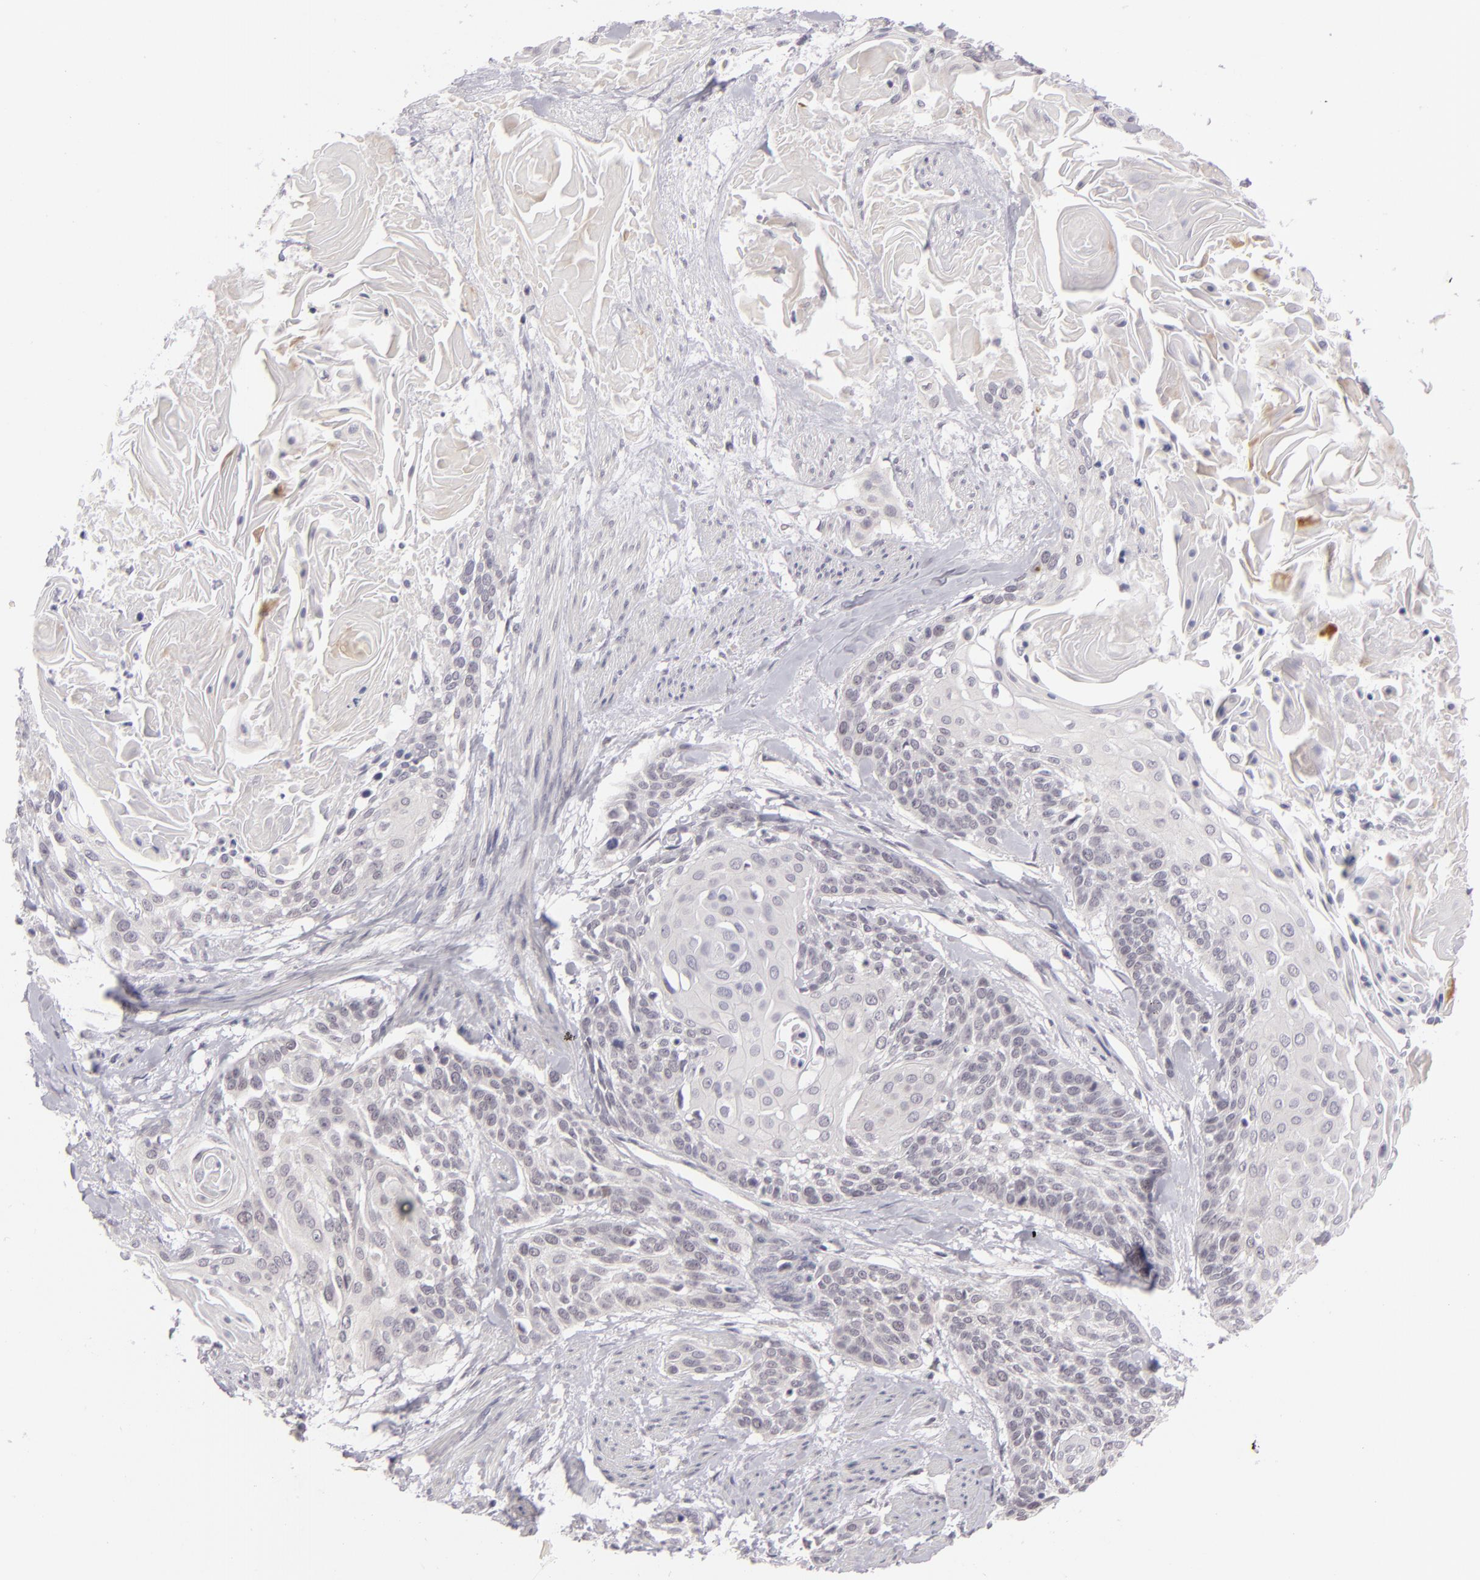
{"staining": {"intensity": "negative", "quantity": "none", "location": "none"}, "tissue": "cervical cancer", "cell_type": "Tumor cells", "image_type": "cancer", "snomed": [{"axis": "morphology", "description": "Squamous cell carcinoma, NOS"}, {"axis": "topography", "description": "Cervix"}], "caption": "IHC histopathology image of neoplastic tissue: human squamous cell carcinoma (cervical) stained with DAB (3,3'-diaminobenzidine) displays no significant protein expression in tumor cells.", "gene": "ZNF205", "patient": {"sex": "female", "age": 57}}